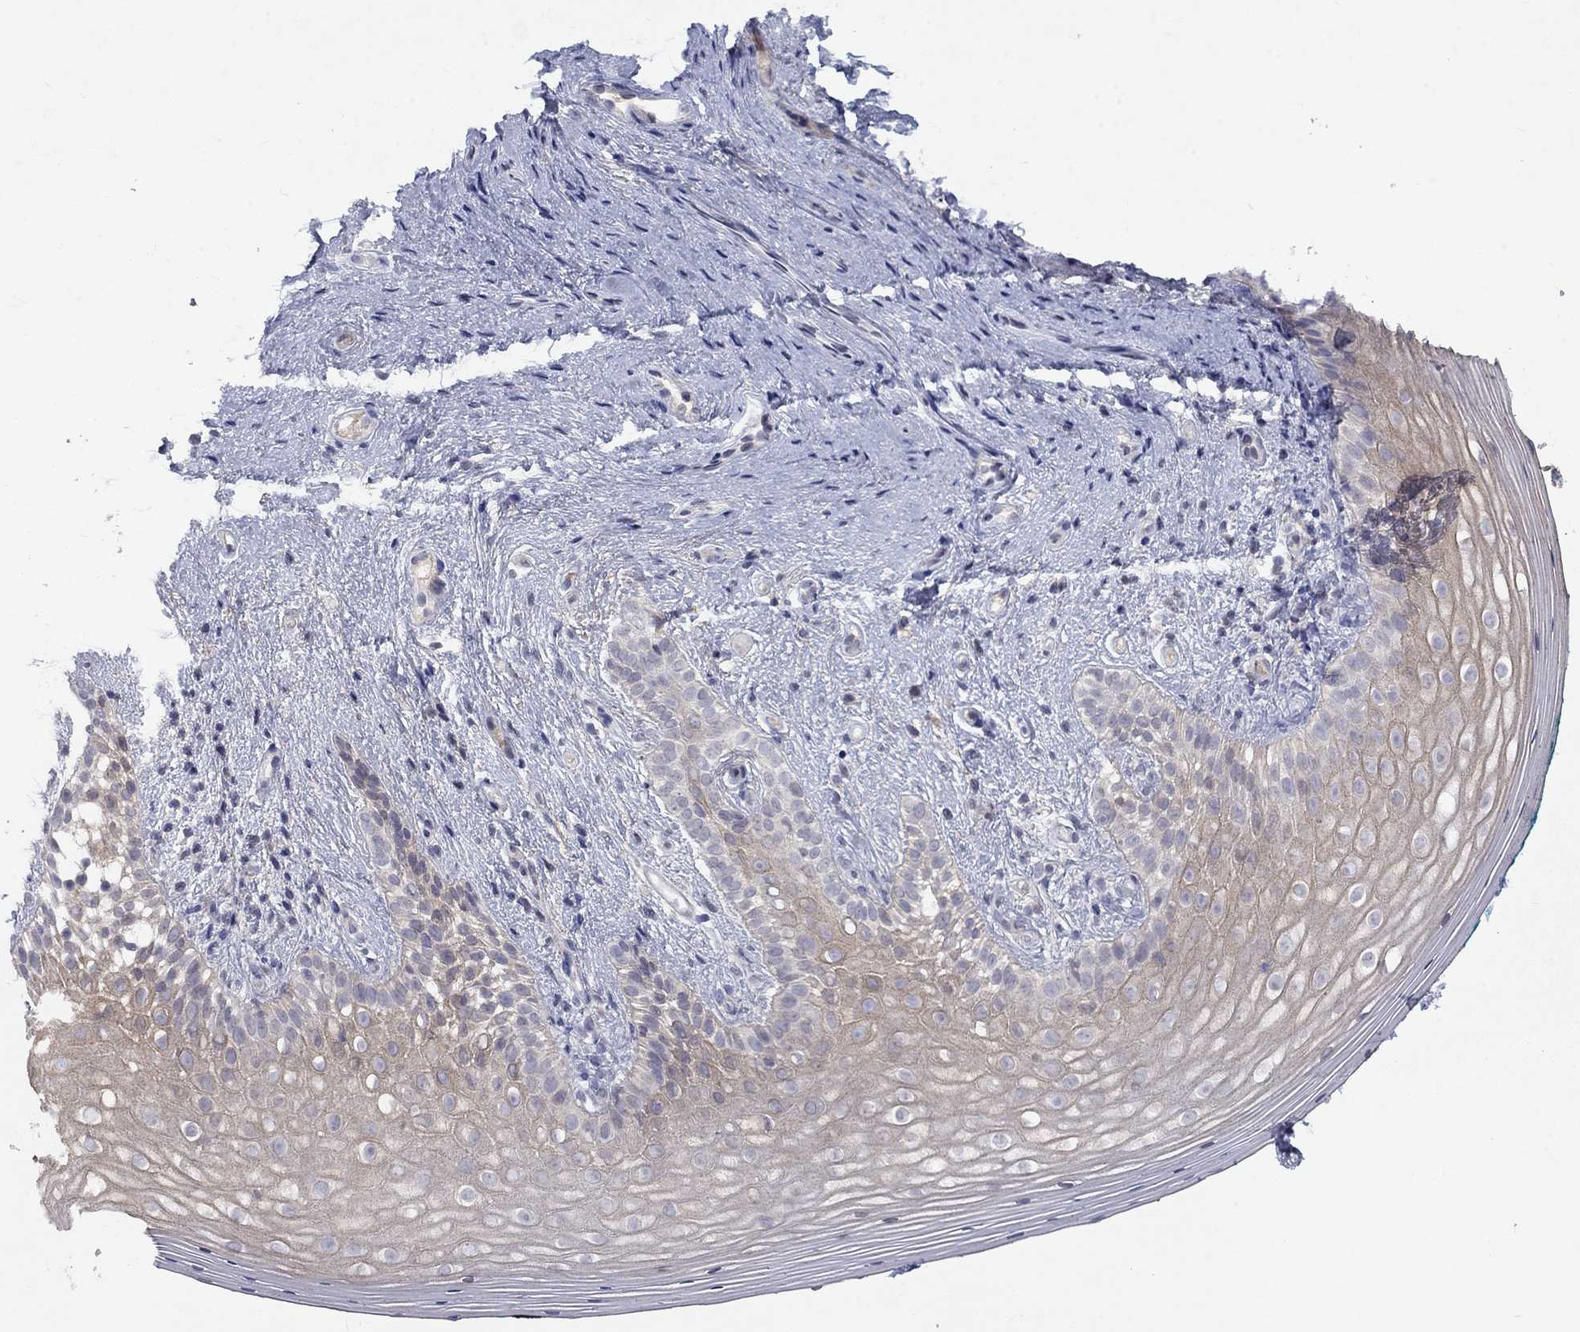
{"staining": {"intensity": "weak", "quantity": "25%-75%", "location": "cytoplasmic/membranous"}, "tissue": "vagina", "cell_type": "Squamous epithelial cells", "image_type": "normal", "snomed": [{"axis": "morphology", "description": "Normal tissue, NOS"}, {"axis": "topography", "description": "Vagina"}], "caption": "Vagina stained with a brown dye demonstrates weak cytoplasmic/membranous positive positivity in approximately 25%-75% of squamous epithelial cells.", "gene": "CACNA1A", "patient": {"sex": "female", "age": 47}}